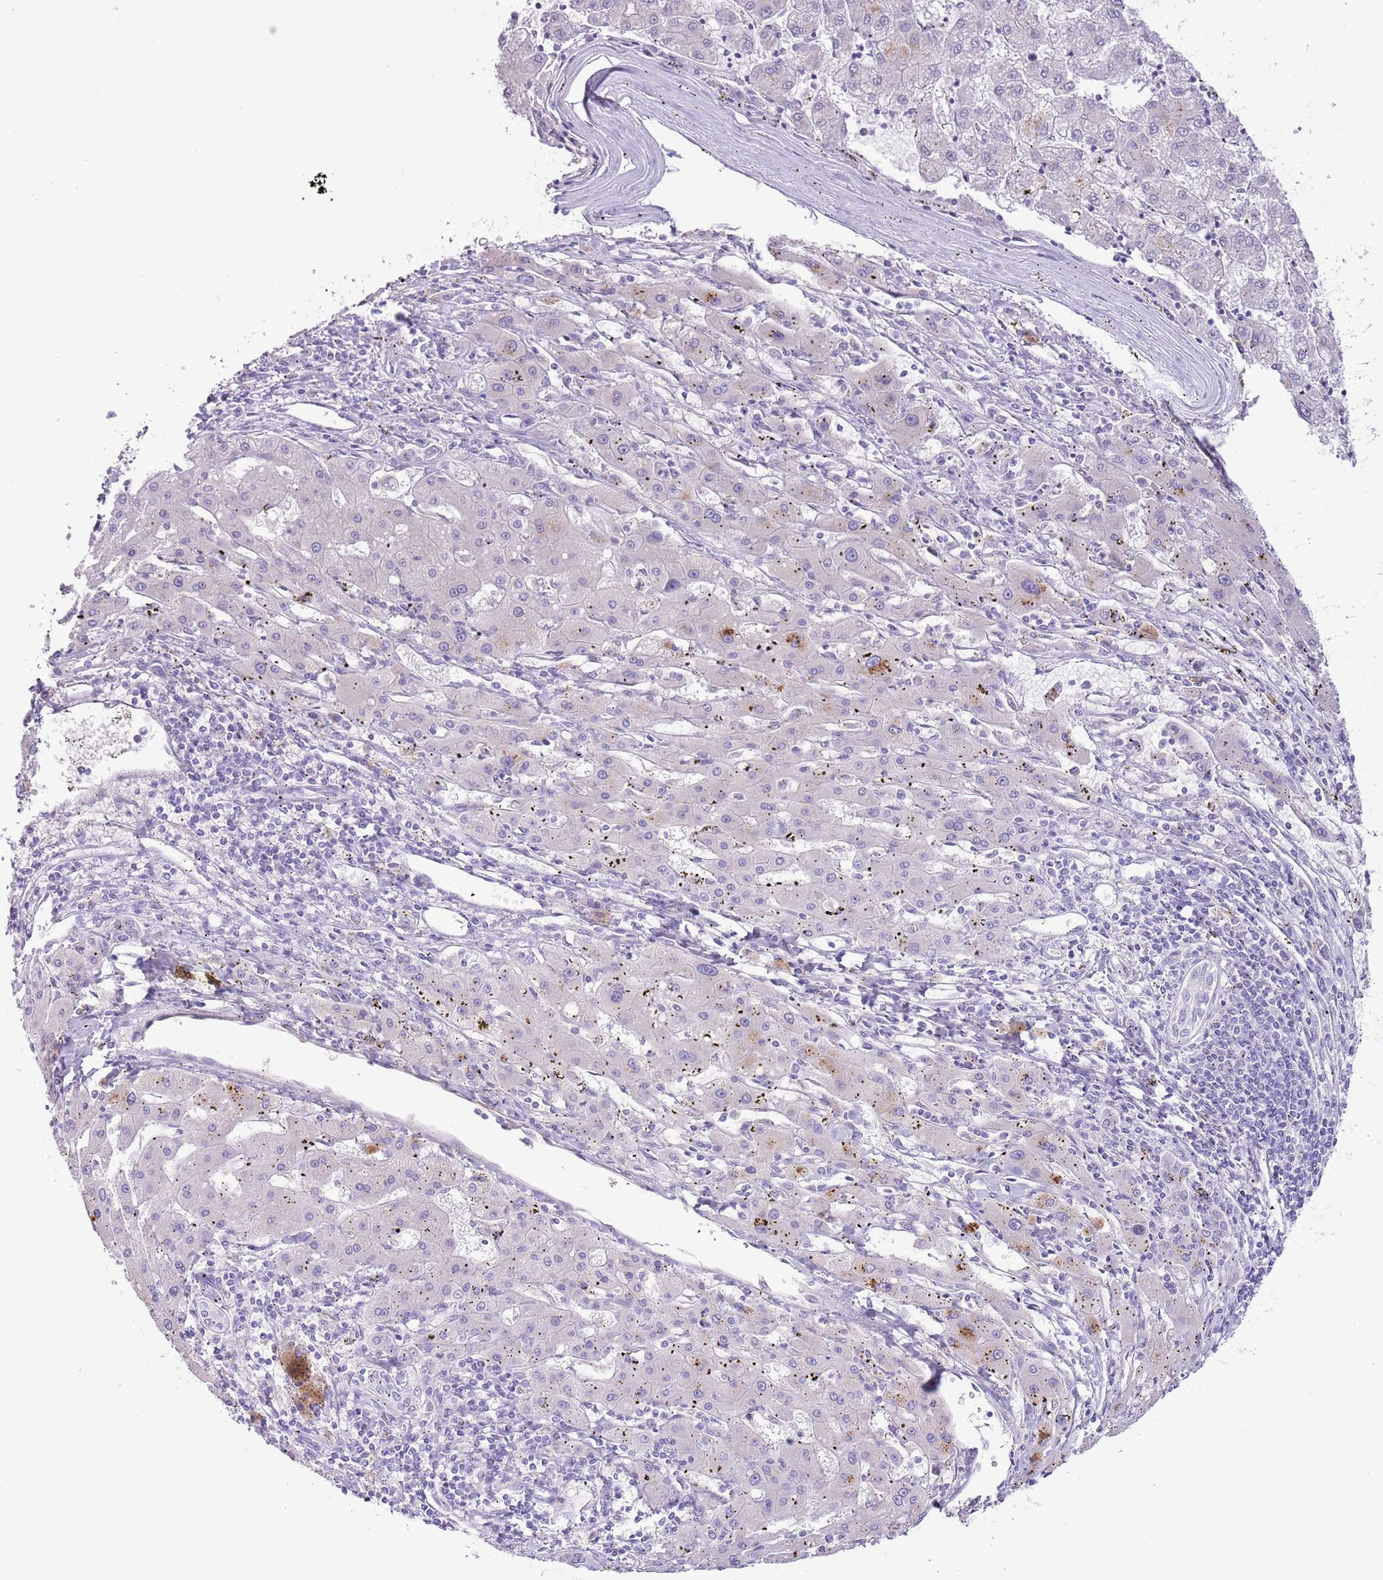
{"staining": {"intensity": "negative", "quantity": "none", "location": "none"}, "tissue": "liver cancer", "cell_type": "Tumor cells", "image_type": "cancer", "snomed": [{"axis": "morphology", "description": "Carcinoma, Hepatocellular, NOS"}, {"axis": "topography", "description": "Liver"}], "caption": "Human liver hepatocellular carcinoma stained for a protein using IHC reveals no staining in tumor cells.", "gene": "TOX2", "patient": {"sex": "male", "age": 72}}